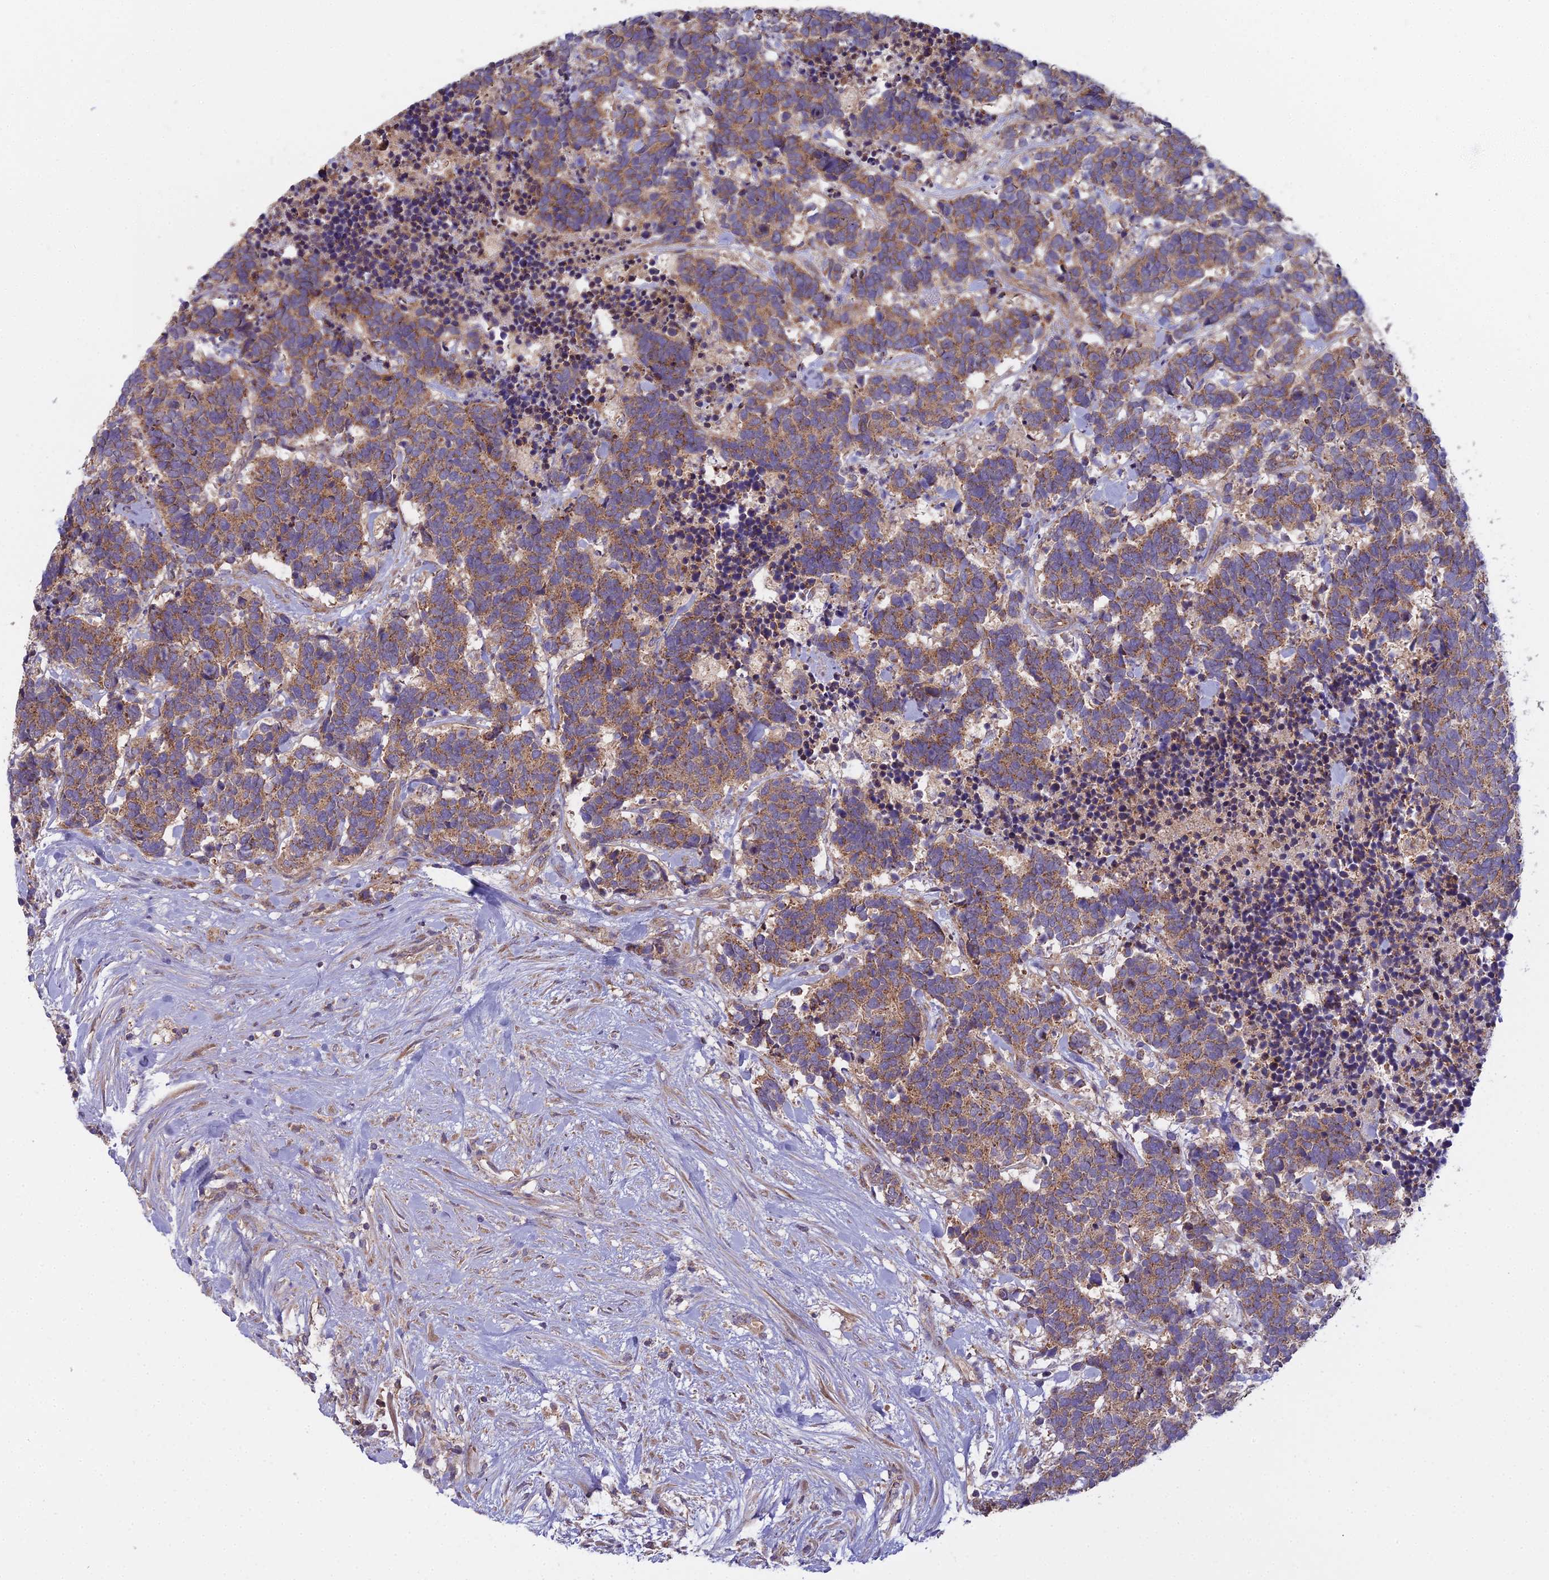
{"staining": {"intensity": "moderate", "quantity": ">75%", "location": "cytoplasmic/membranous"}, "tissue": "carcinoid", "cell_type": "Tumor cells", "image_type": "cancer", "snomed": [{"axis": "morphology", "description": "Carcinoma, NOS"}, {"axis": "morphology", "description": "Carcinoid, malignant, NOS"}, {"axis": "topography", "description": "Prostate"}], "caption": "High-magnification brightfield microscopy of carcinoma stained with DAB (3,3'-diaminobenzidine) (brown) and counterstained with hematoxylin (blue). tumor cells exhibit moderate cytoplasmic/membranous expression is seen in approximately>75% of cells. Nuclei are stained in blue.", "gene": "CCDC167", "patient": {"sex": "male", "age": 57}}